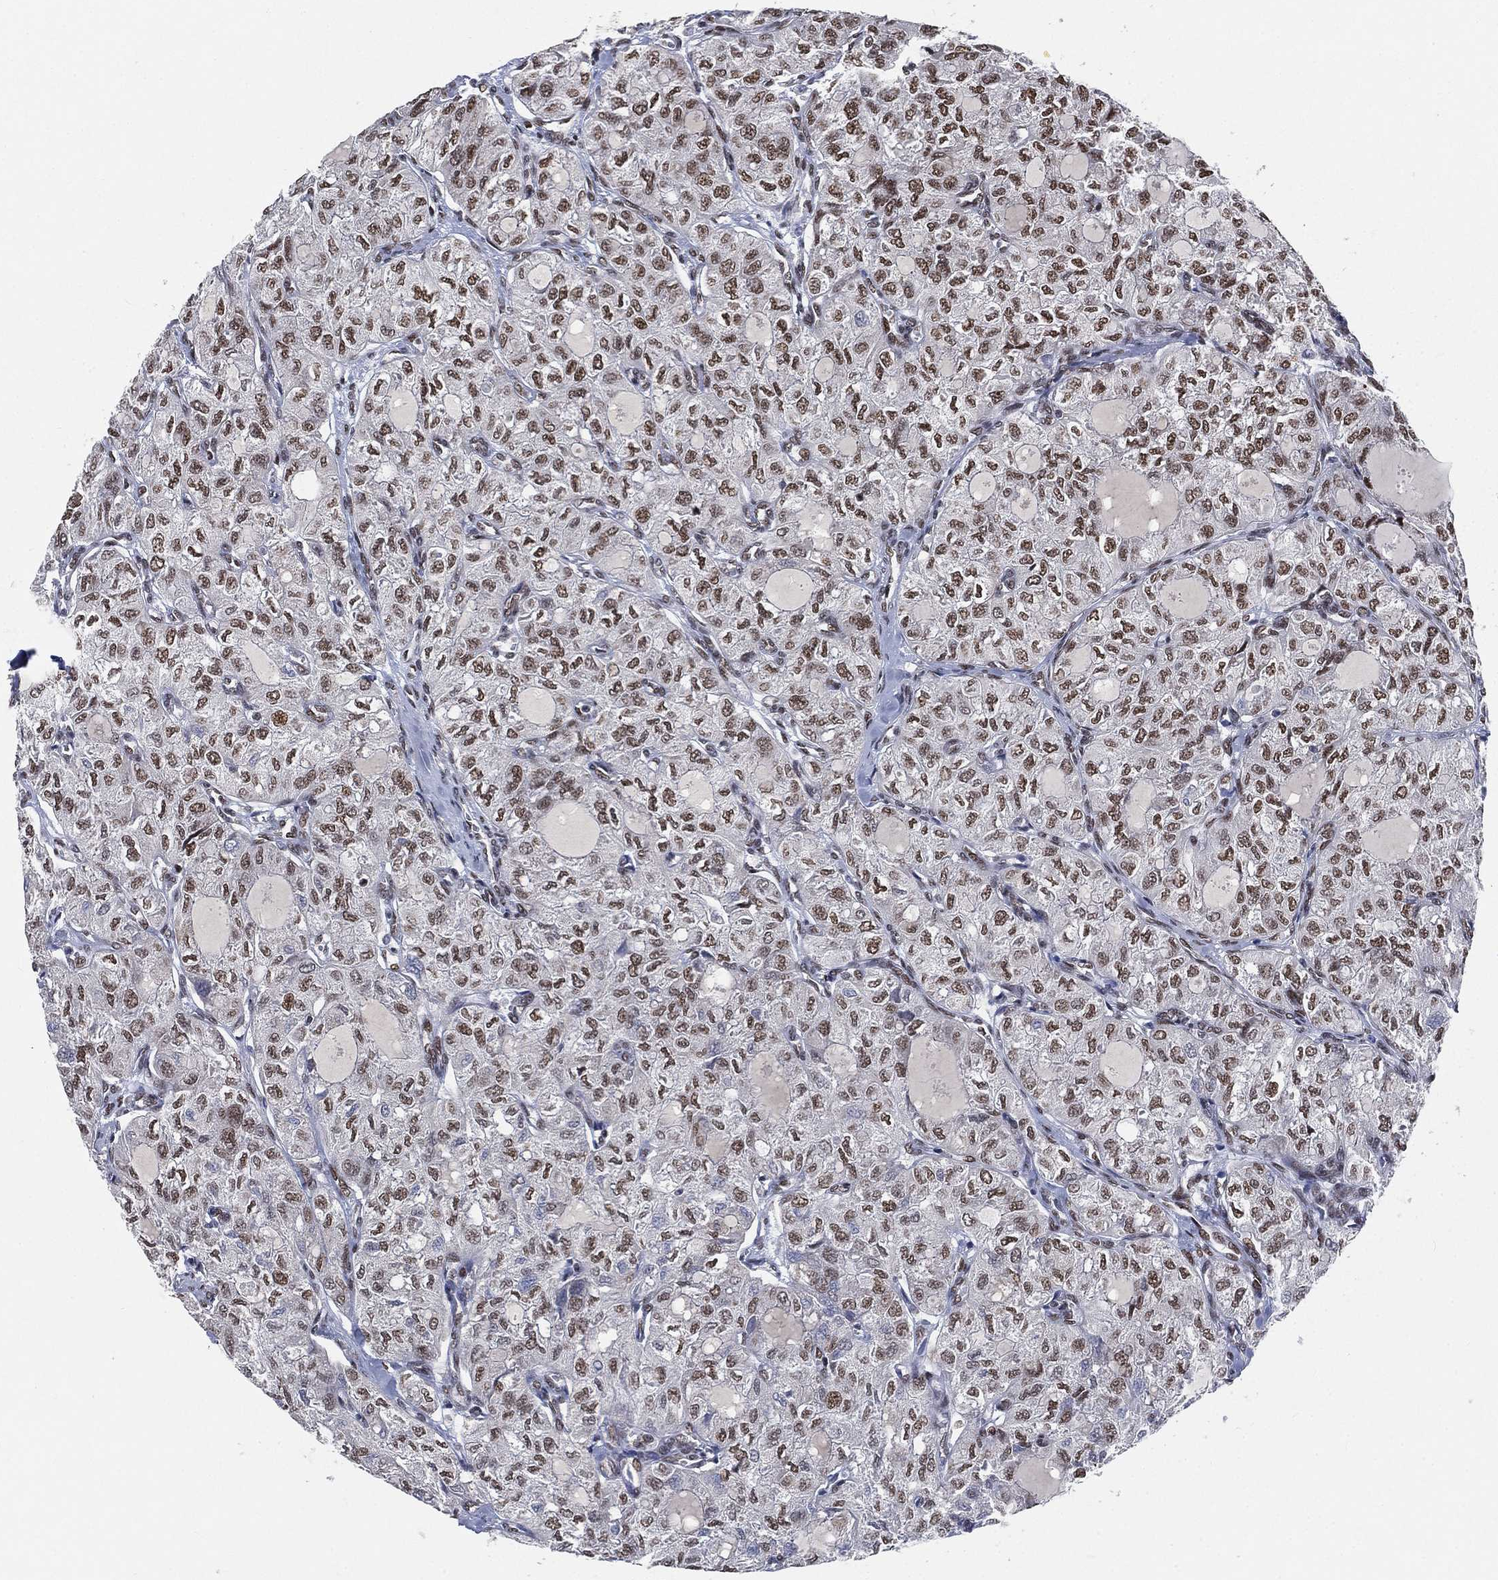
{"staining": {"intensity": "moderate", "quantity": ">75%", "location": "nuclear"}, "tissue": "thyroid cancer", "cell_type": "Tumor cells", "image_type": "cancer", "snomed": [{"axis": "morphology", "description": "Follicular adenoma carcinoma, NOS"}, {"axis": "topography", "description": "Thyroid gland"}], "caption": "Protein expression analysis of thyroid cancer shows moderate nuclear staining in approximately >75% of tumor cells.", "gene": "YLPM1", "patient": {"sex": "male", "age": 75}}